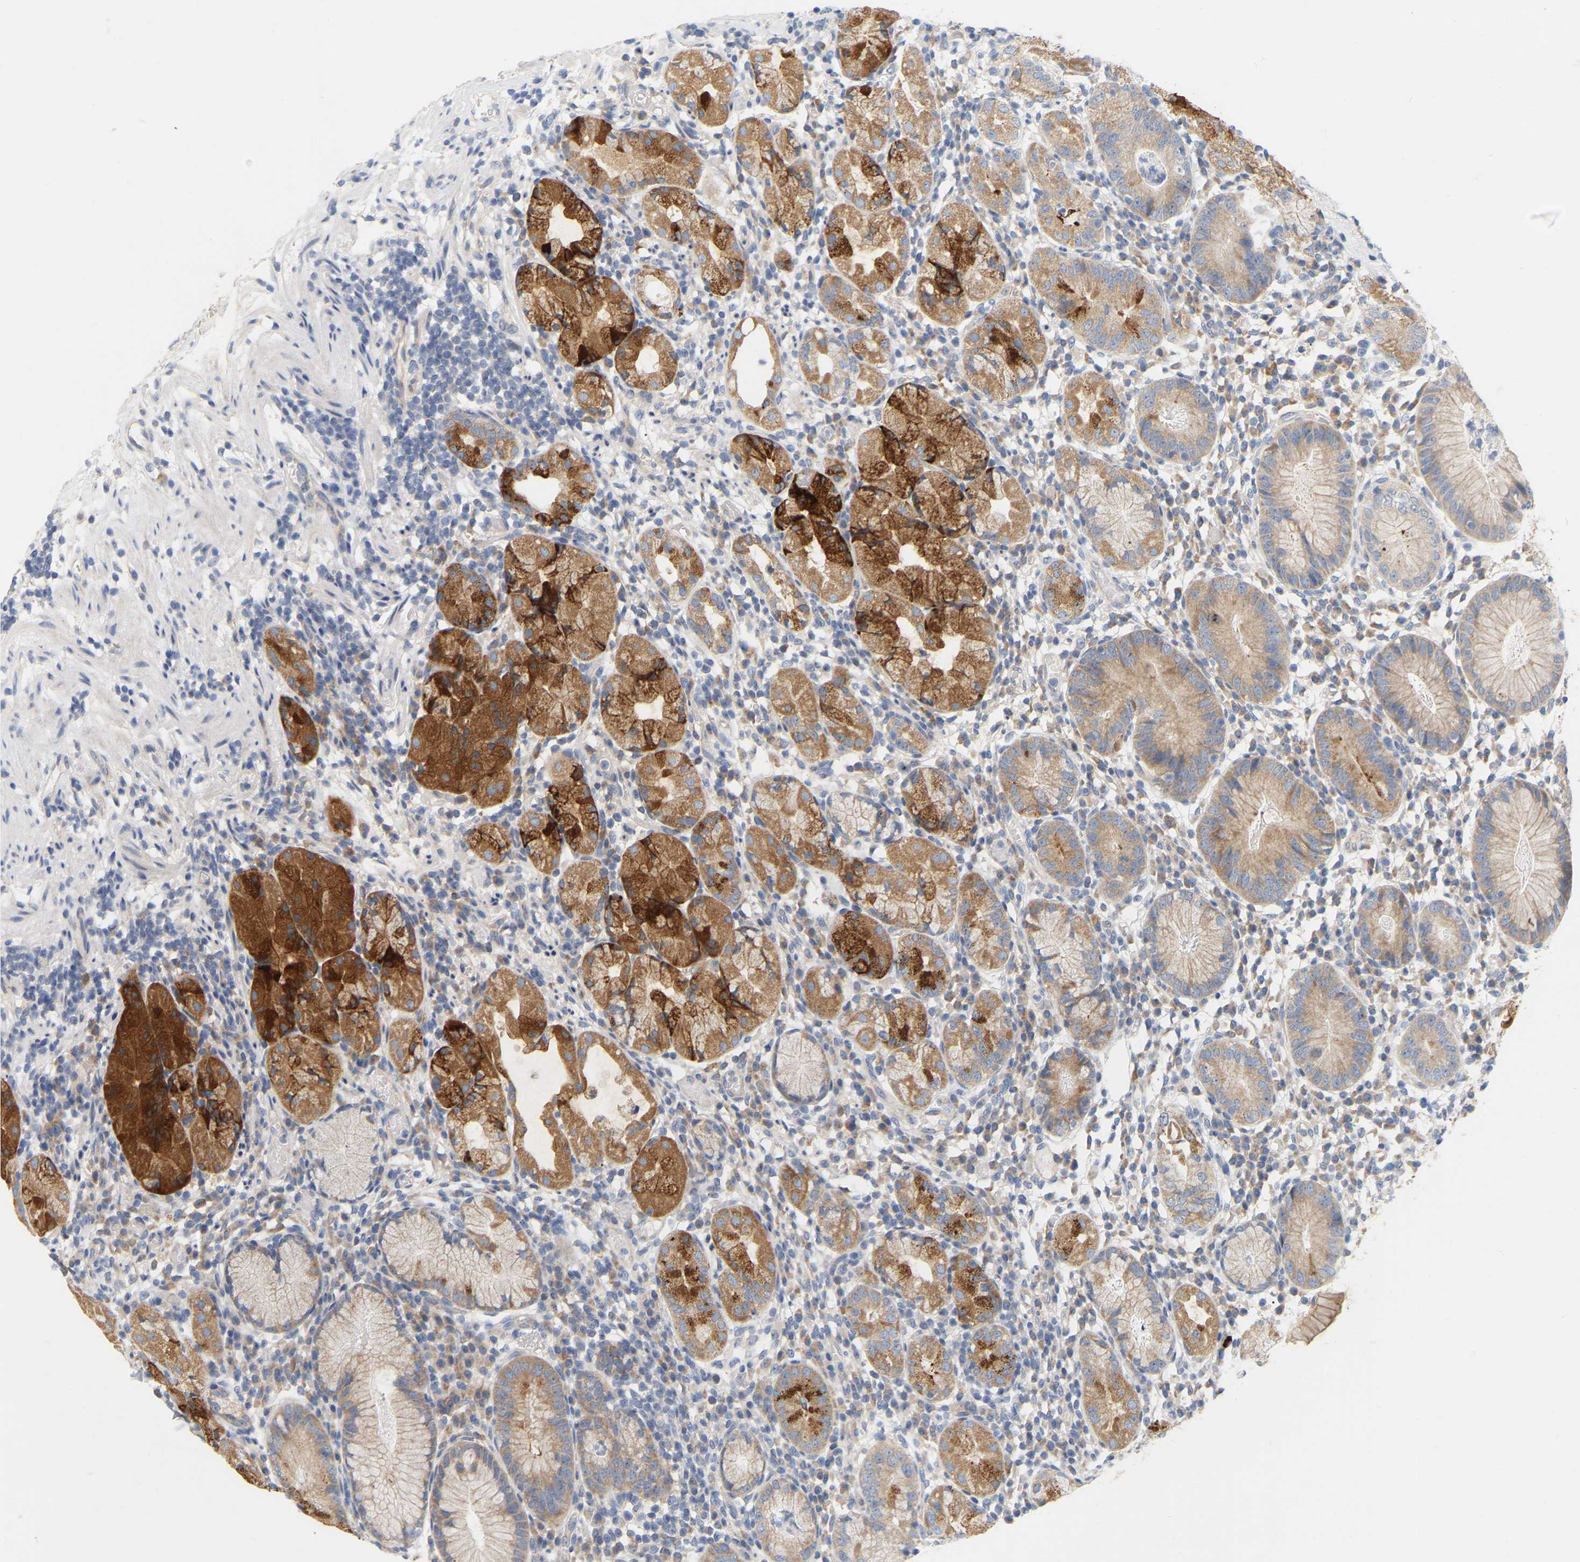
{"staining": {"intensity": "moderate", "quantity": ">75%", "location": "cytoplasmic/membranous"}, "tissue": "stomach", "cell_type": "Glandular cells", "image_type": "normal", "snomed": [{"axis": "morphology", "description": "Normal tissue, NOS"}, {"axis": "topography", "description": "Stomach"}, {"axis": "topography", "description": "Stomach, lower"}], "caption": "DAB (3,3'-diaminobenzidine) immunohistochemical staining of unremarkable stomach shows moderate cytoplasmic/membranous protein positivity in about >75% of glandular cells. (brown staining indicates protein expression, while blue staining denotes nuclei).", "gene": "MINDY4", "patient": {"sex": "female", "age": 75}}